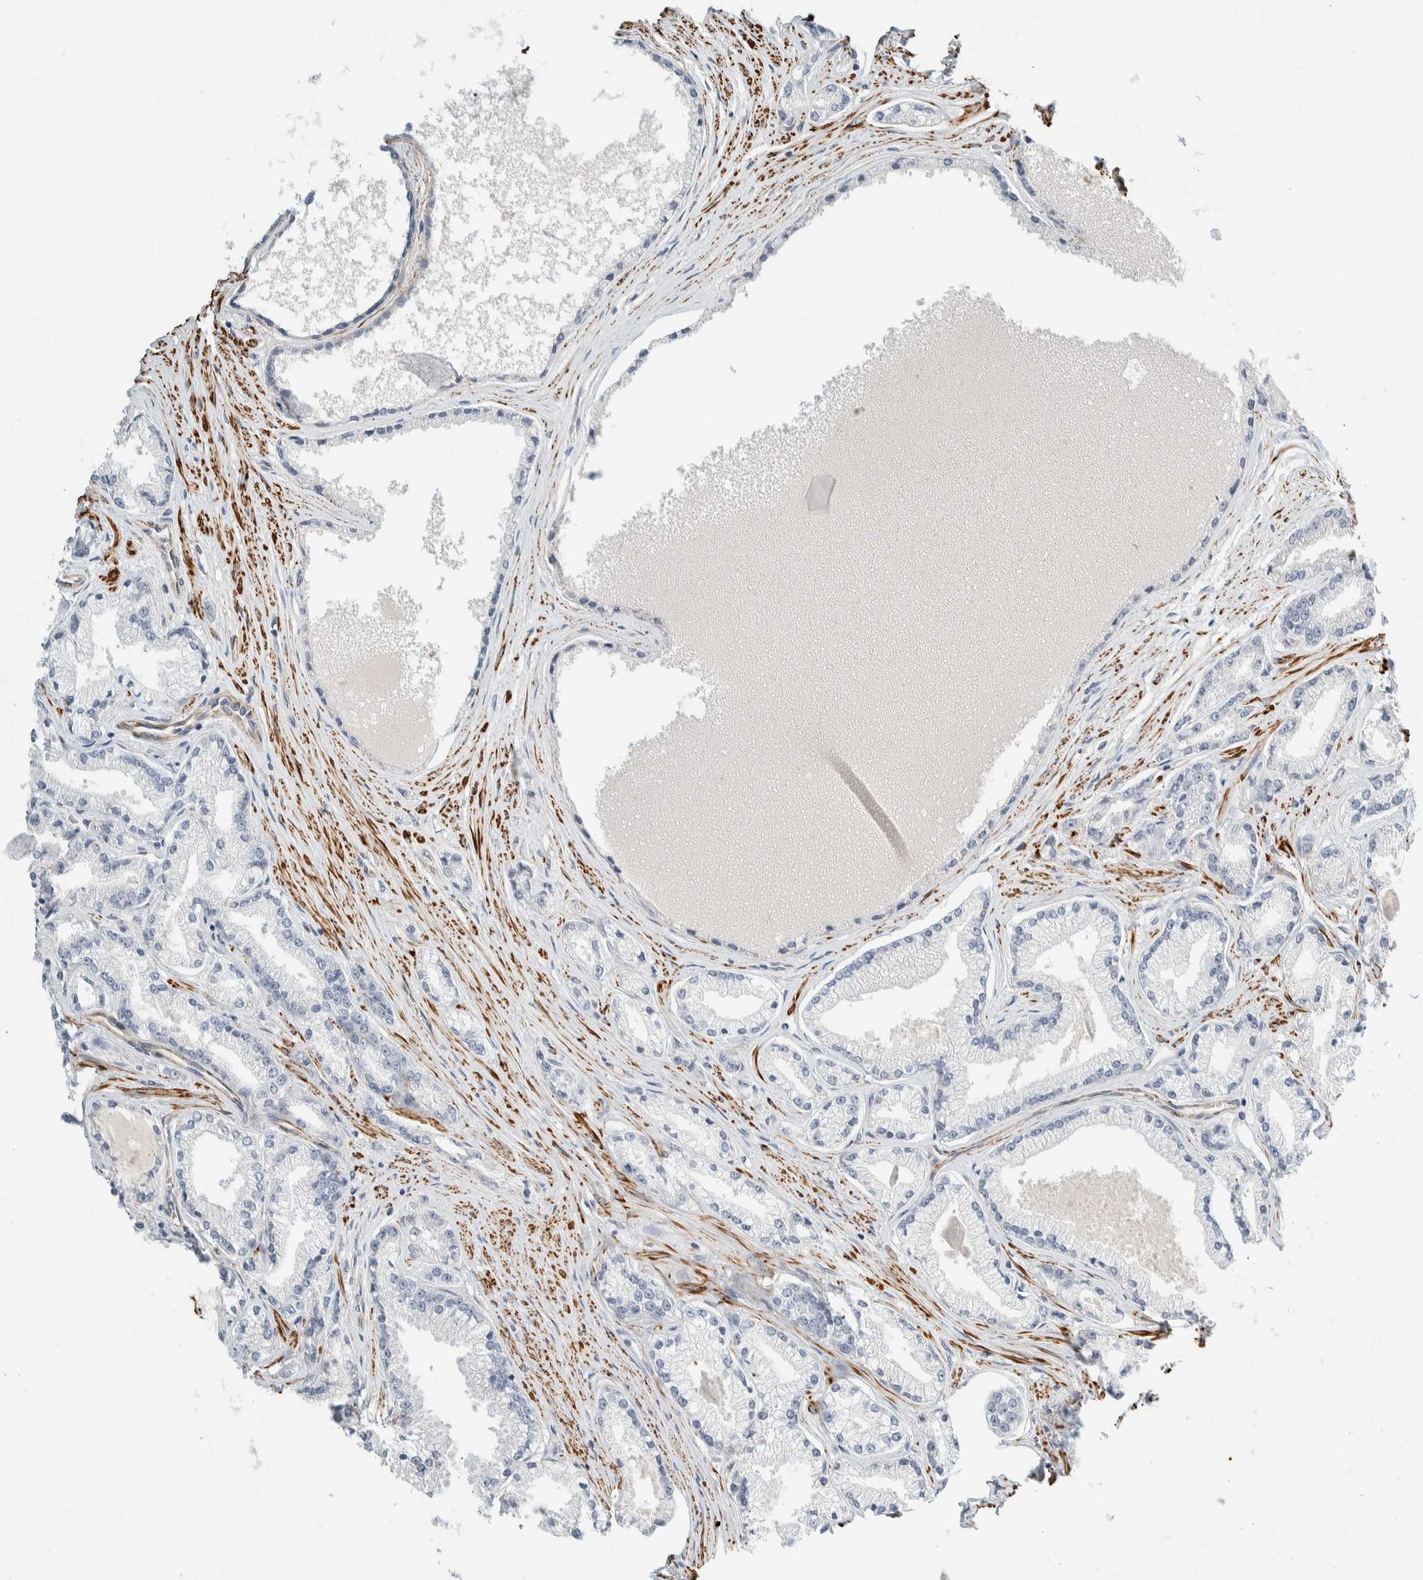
{"staining": {"intensity": "weak", "quantity": "<25%", "location": "cytoplasmic/membranous"}, "tissue": "prostate cancer", "cell_type": "Tumor cells", "image_type": "cancer", "snomed": [{"axis": "morphology", "description": "Adenocarcinoma, High grade"}, {"axis": "topography", "description": "Prostate"}], "caption": "This is an immunohistochemistry (IHC) micrograph of prostate cancer (adenocarcinoma (high-grade)). There is no positivity in tumor cells.", "gene": "CDR2", "patient": {"sex": "male", "age": 71}}